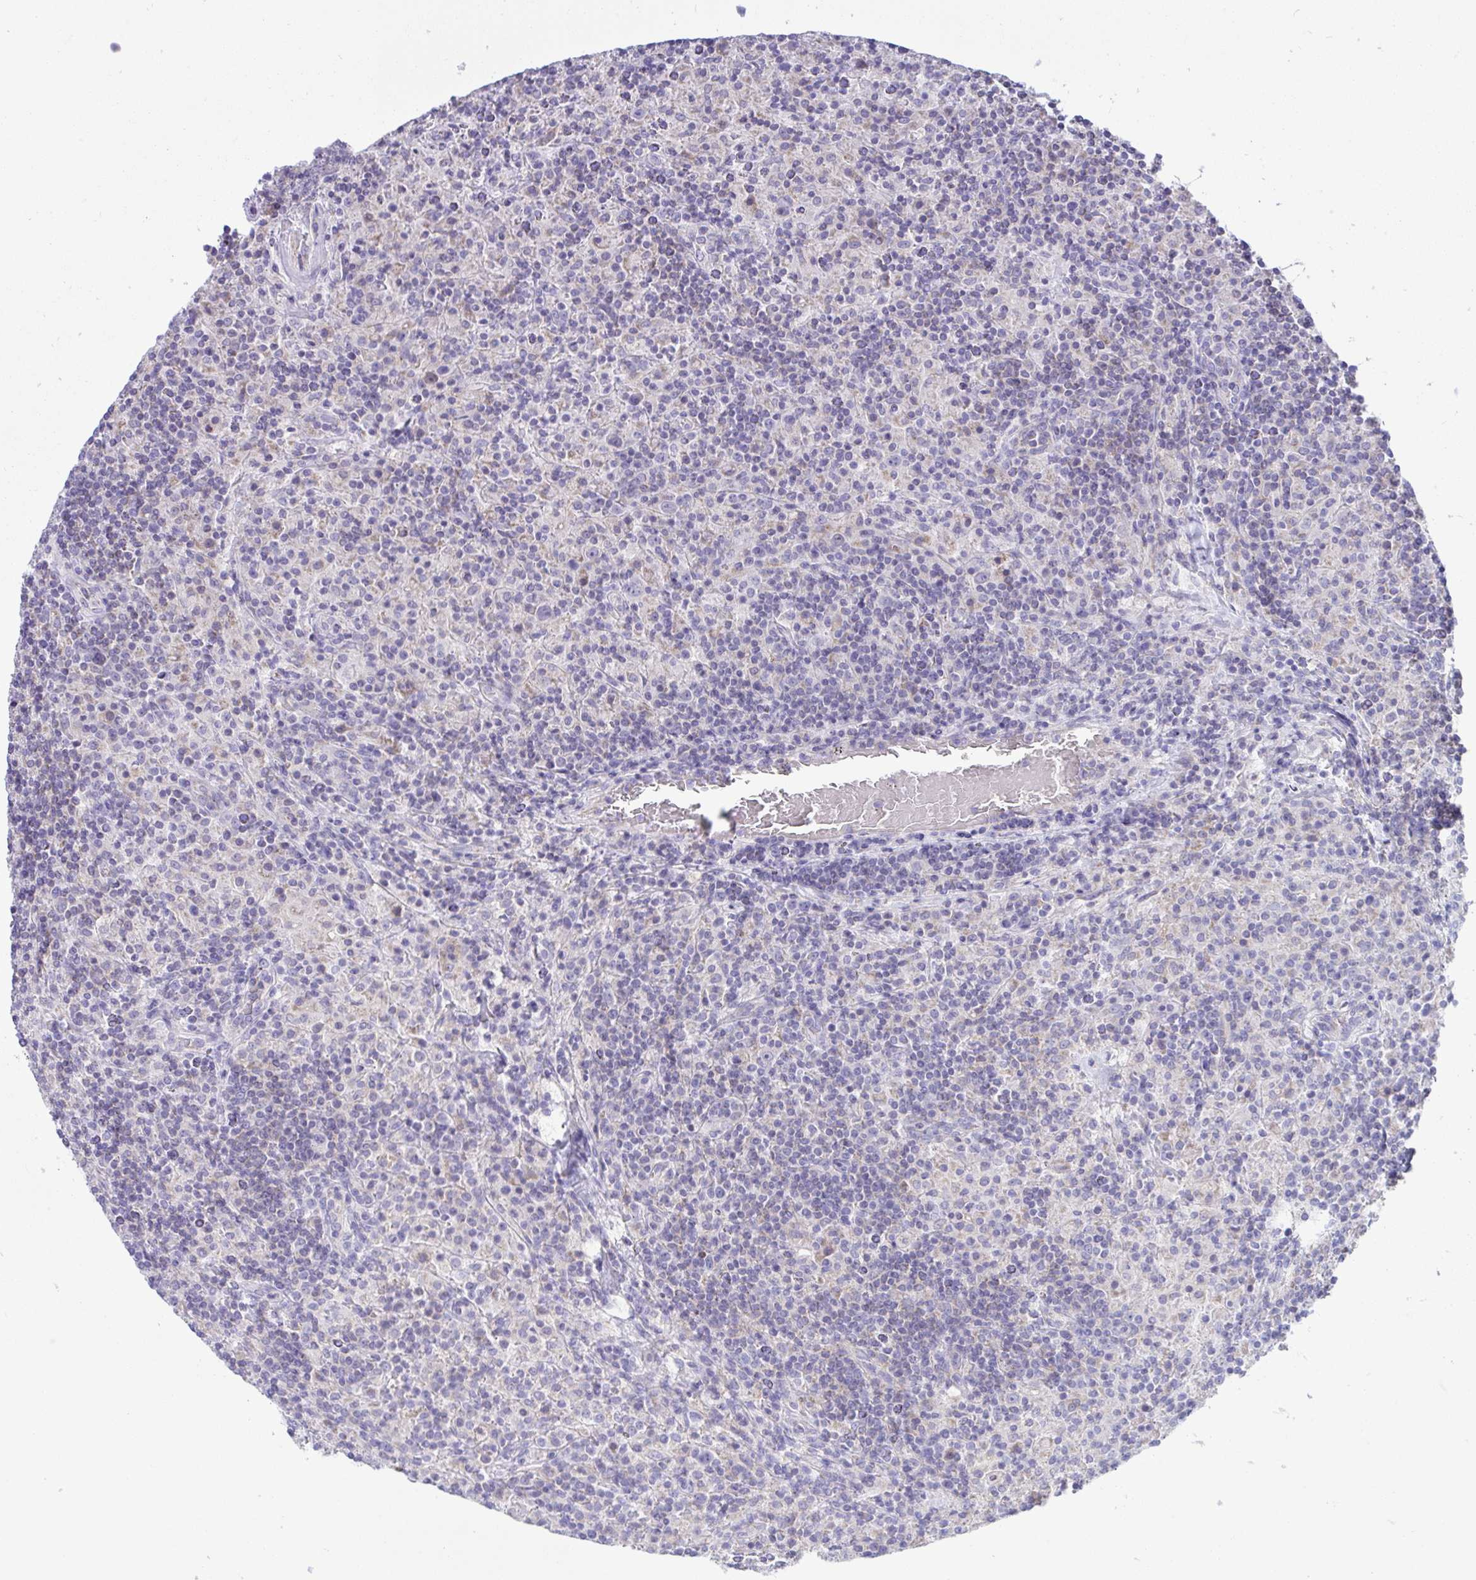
{"staining": {"intensity": "negative", "quantity": "none", "location": "none"}, "tissue": "lymphoma", "cell_type": "Tumor cells", "image_type": "cancer", "snomed": [{"axis": "morphology", "description": "Hodgkin's disease, NOS"}, {"axis": "topography", "description": "Lymph node"}], "caption": "Protein analysis of lymphoma reveals no significant expression in tumor cells.", "gene": "PLA2G12B", "patient": {"sex": "male", "age": 70}}